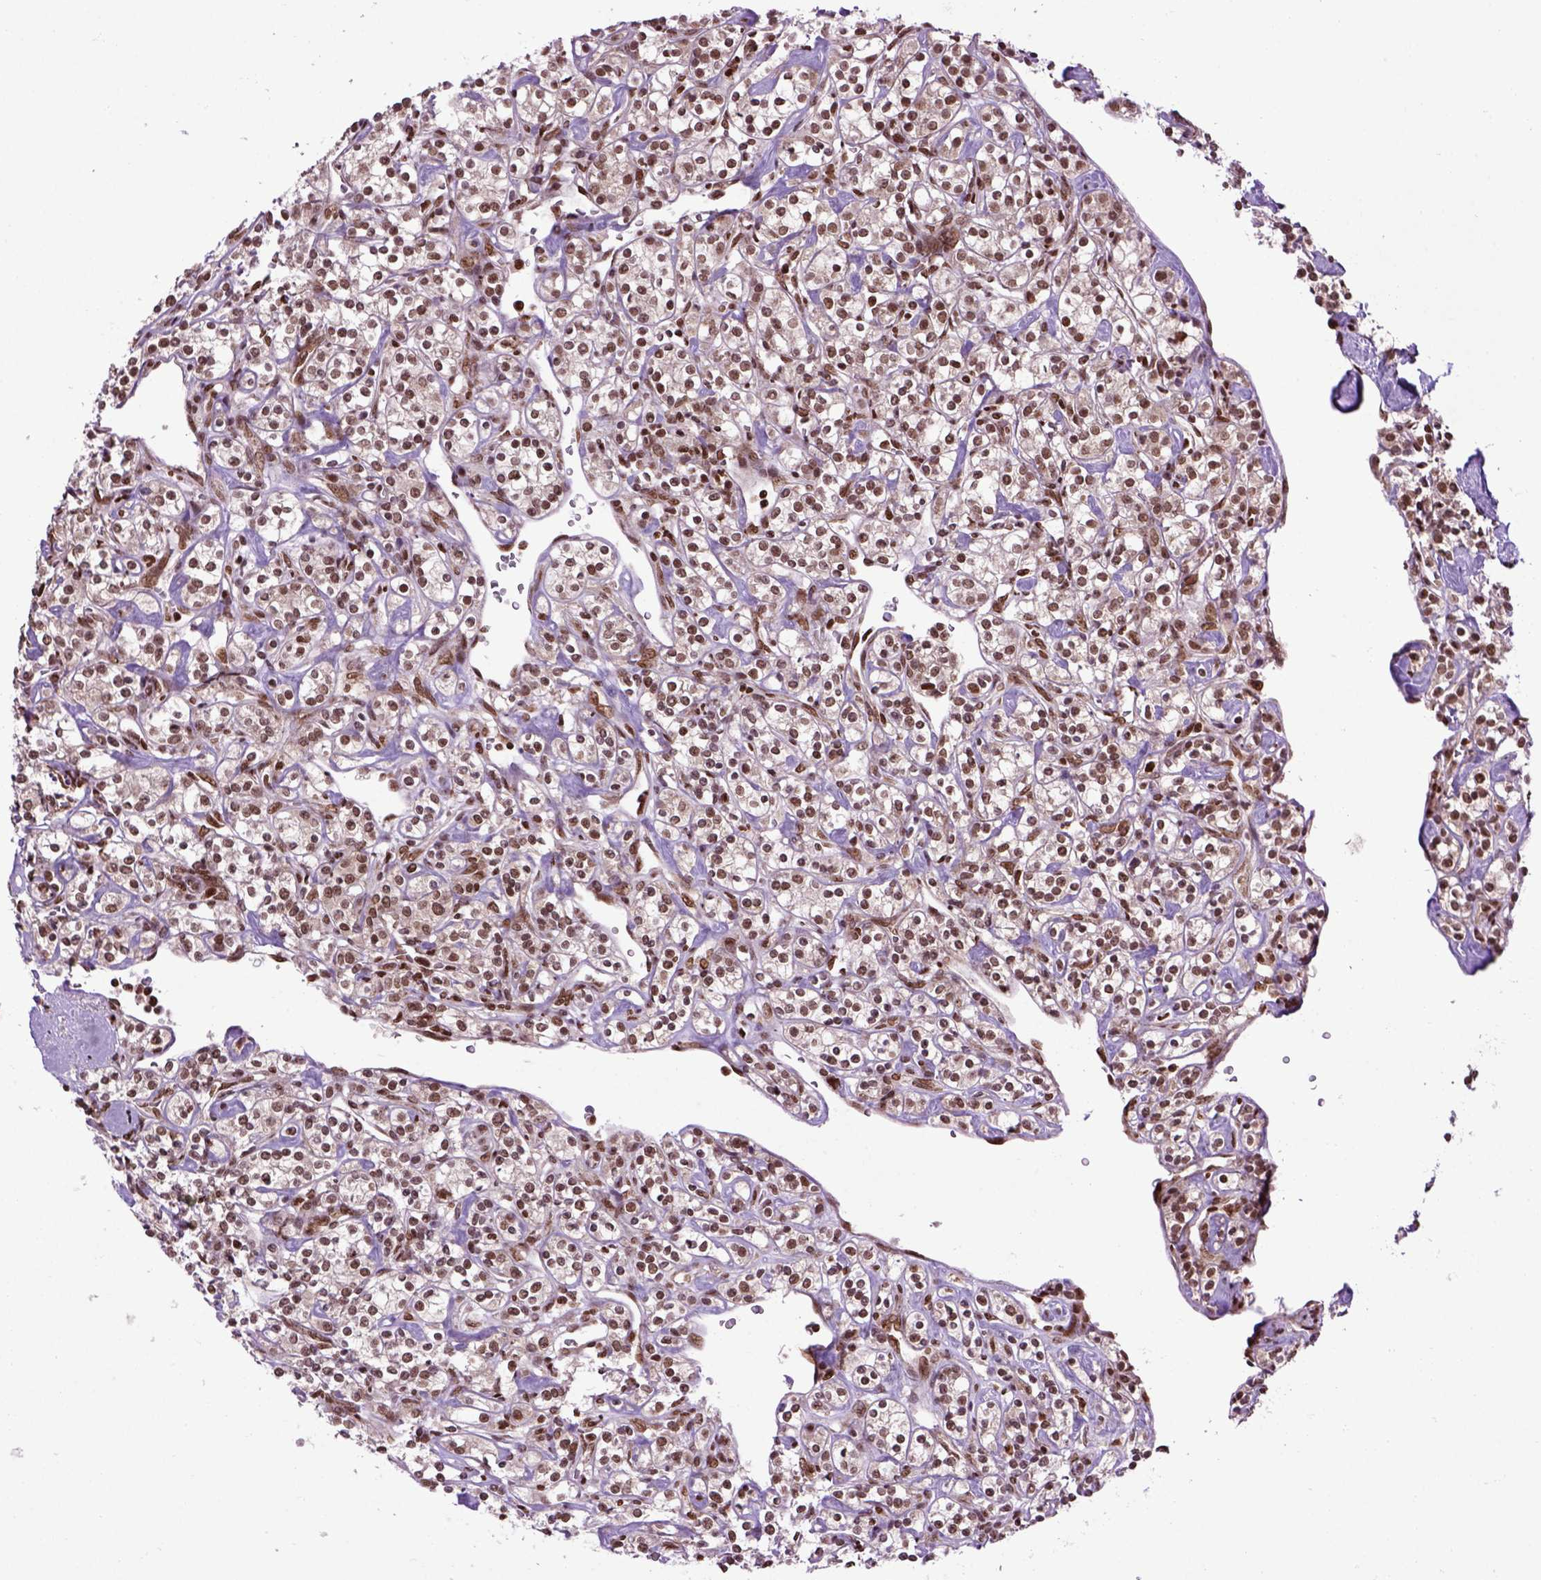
{"staining": {"intensity": "moderate", "quantity": ">75%", "location": "cytoplasmic/membranous,nuclear"}, "tissue": "renal cancer", "cell_type": "Tumor cells", "image_type": "cancer", "snomed": [{"axis": "morphology", "description": "Adenocarcinoma, NOS"}, {"axis": "topography", "description": "Kidney"}], "caption": "This histopathology image exhibits IHC staining of human renal adenocarcinoma, with medium moderate cytoplasmic/membranous and nuclear staining in about >75% of tumor cells.", "gene": "CELF1", "patient": {"sex": "male", "age": 77}}